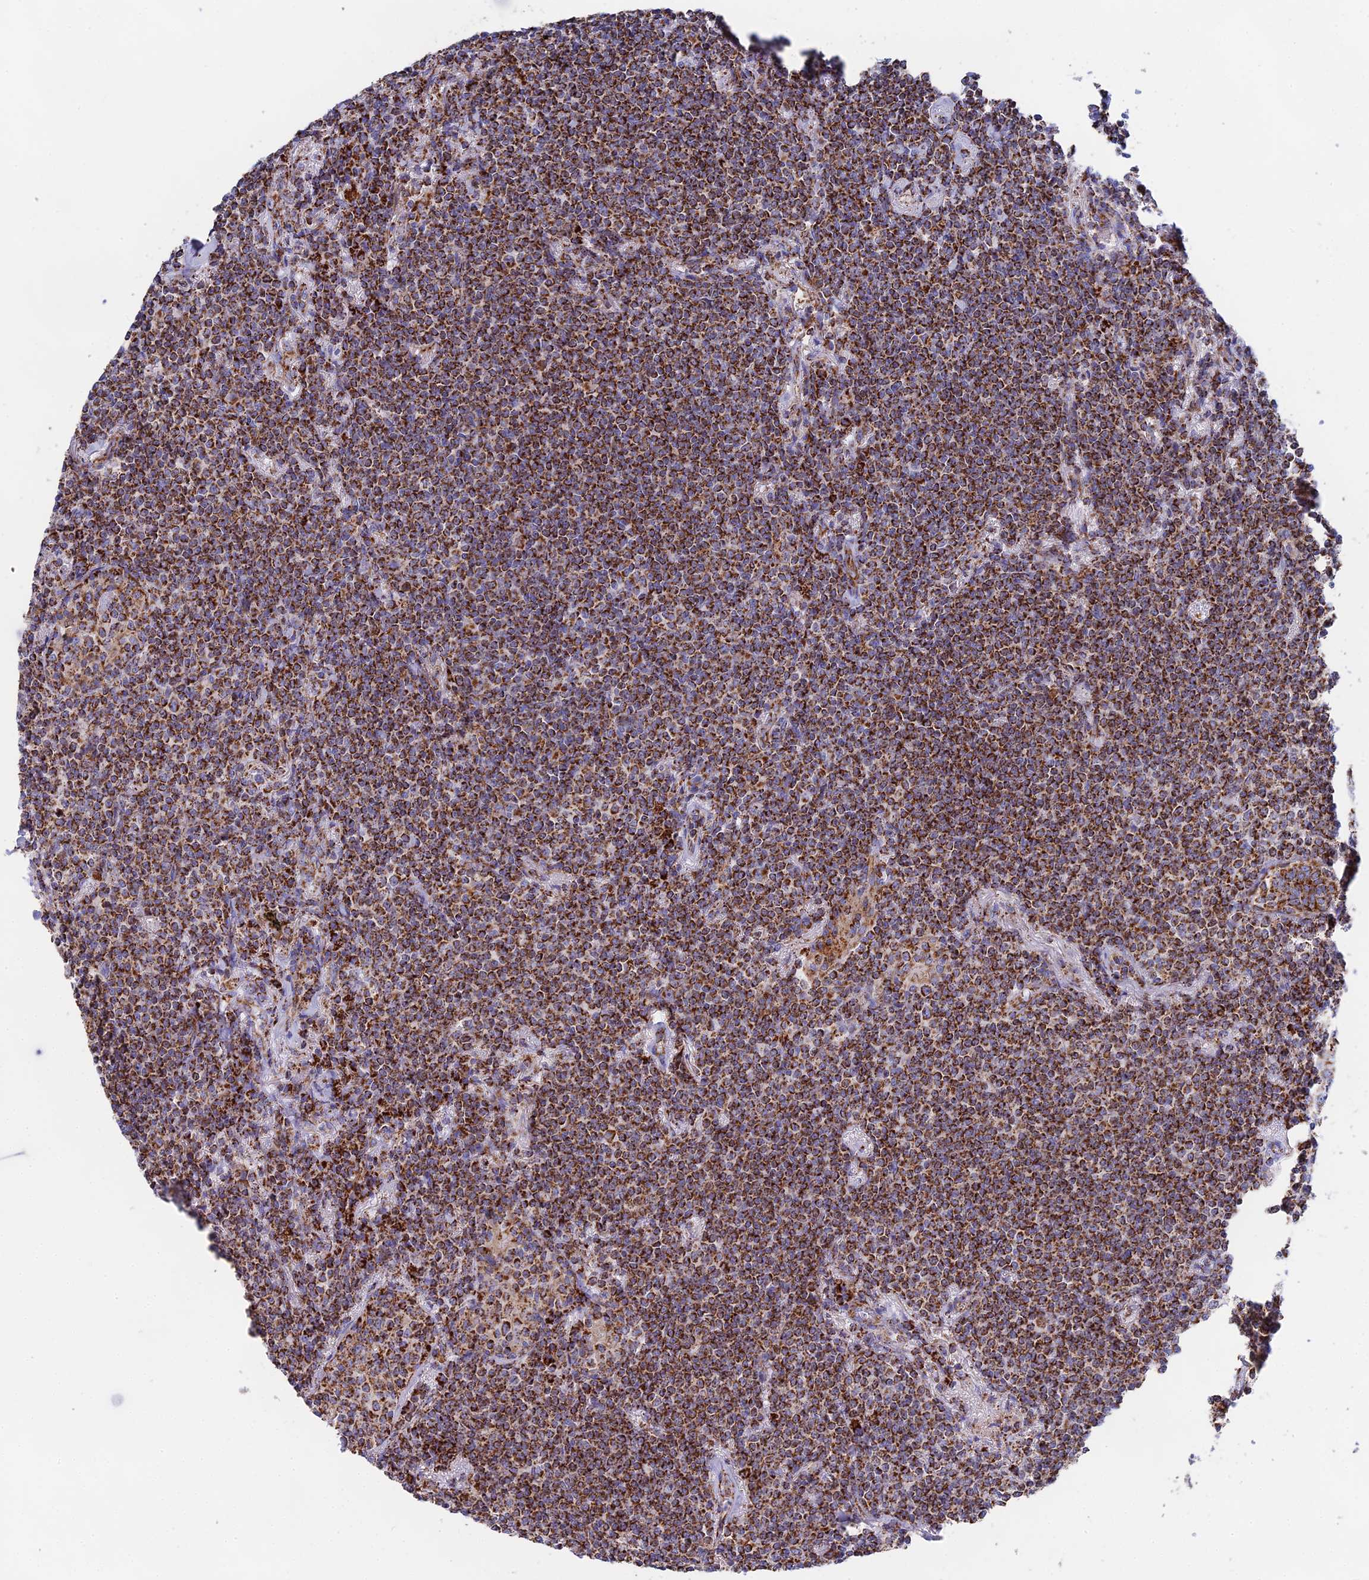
{"staining": {"intensity": "strong", "quantity": ">75%", "location": "cytoplasmic/membranous"}, "tissue": "lymphoma", "cell_type": "Tumor cells", "image_type": "cancer", "snomed": [{"axis": "morphology", "description": "Malignant lymphoma, non-Hodgkin's type, Low grade"}, {"axis": "topography", "description": "Lung"}], "caption": "A photomicrograph showing strong cytoplasmic/membranous staining in approximately >75% of tumor cells in lymphoma, as visualized by brown immunohistochemical staining.", "gene": "NDUFA5", "patient": {"sex": "female", "age": 71}}